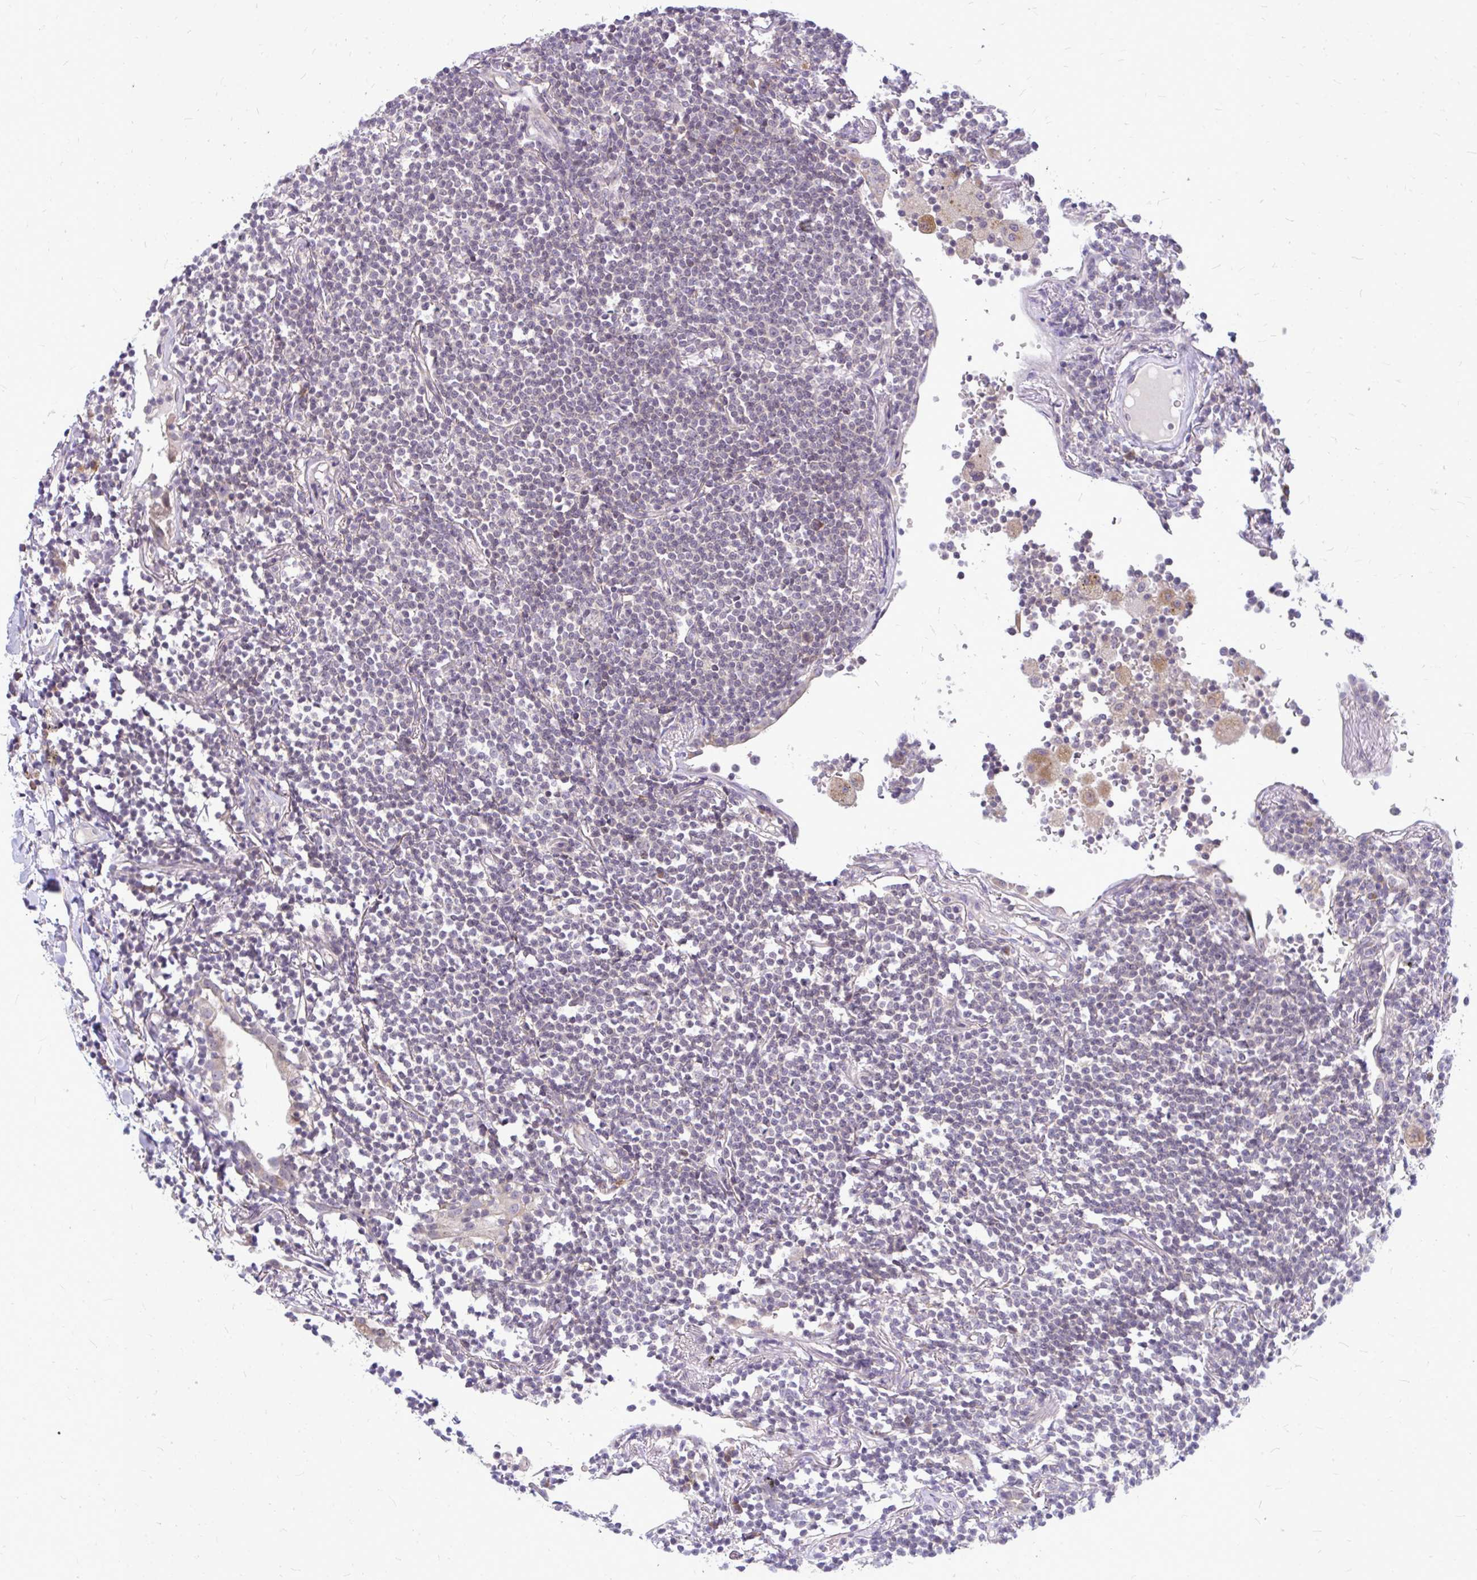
{"staining": {"intensity": "negative", "quantity": "none", "location": "none"}, "tissue": "lymphoma", "cell_type": "Tumor cells", "image_type": "cancer", "snomed": [{"axis": "morphology", "description": "Malignant lymphoma, non-Hodgkin's type, Low grade"}, {"axis": "topography", "description": "Lung"}], "caption": "A photomicrograph of human malignant lymphoma, non-Hodgkin's type (low-grade) is negative for staining in tumor cells.", "gene": "ZSCAN25", "patient": {"sex": "female", "age": 71}}